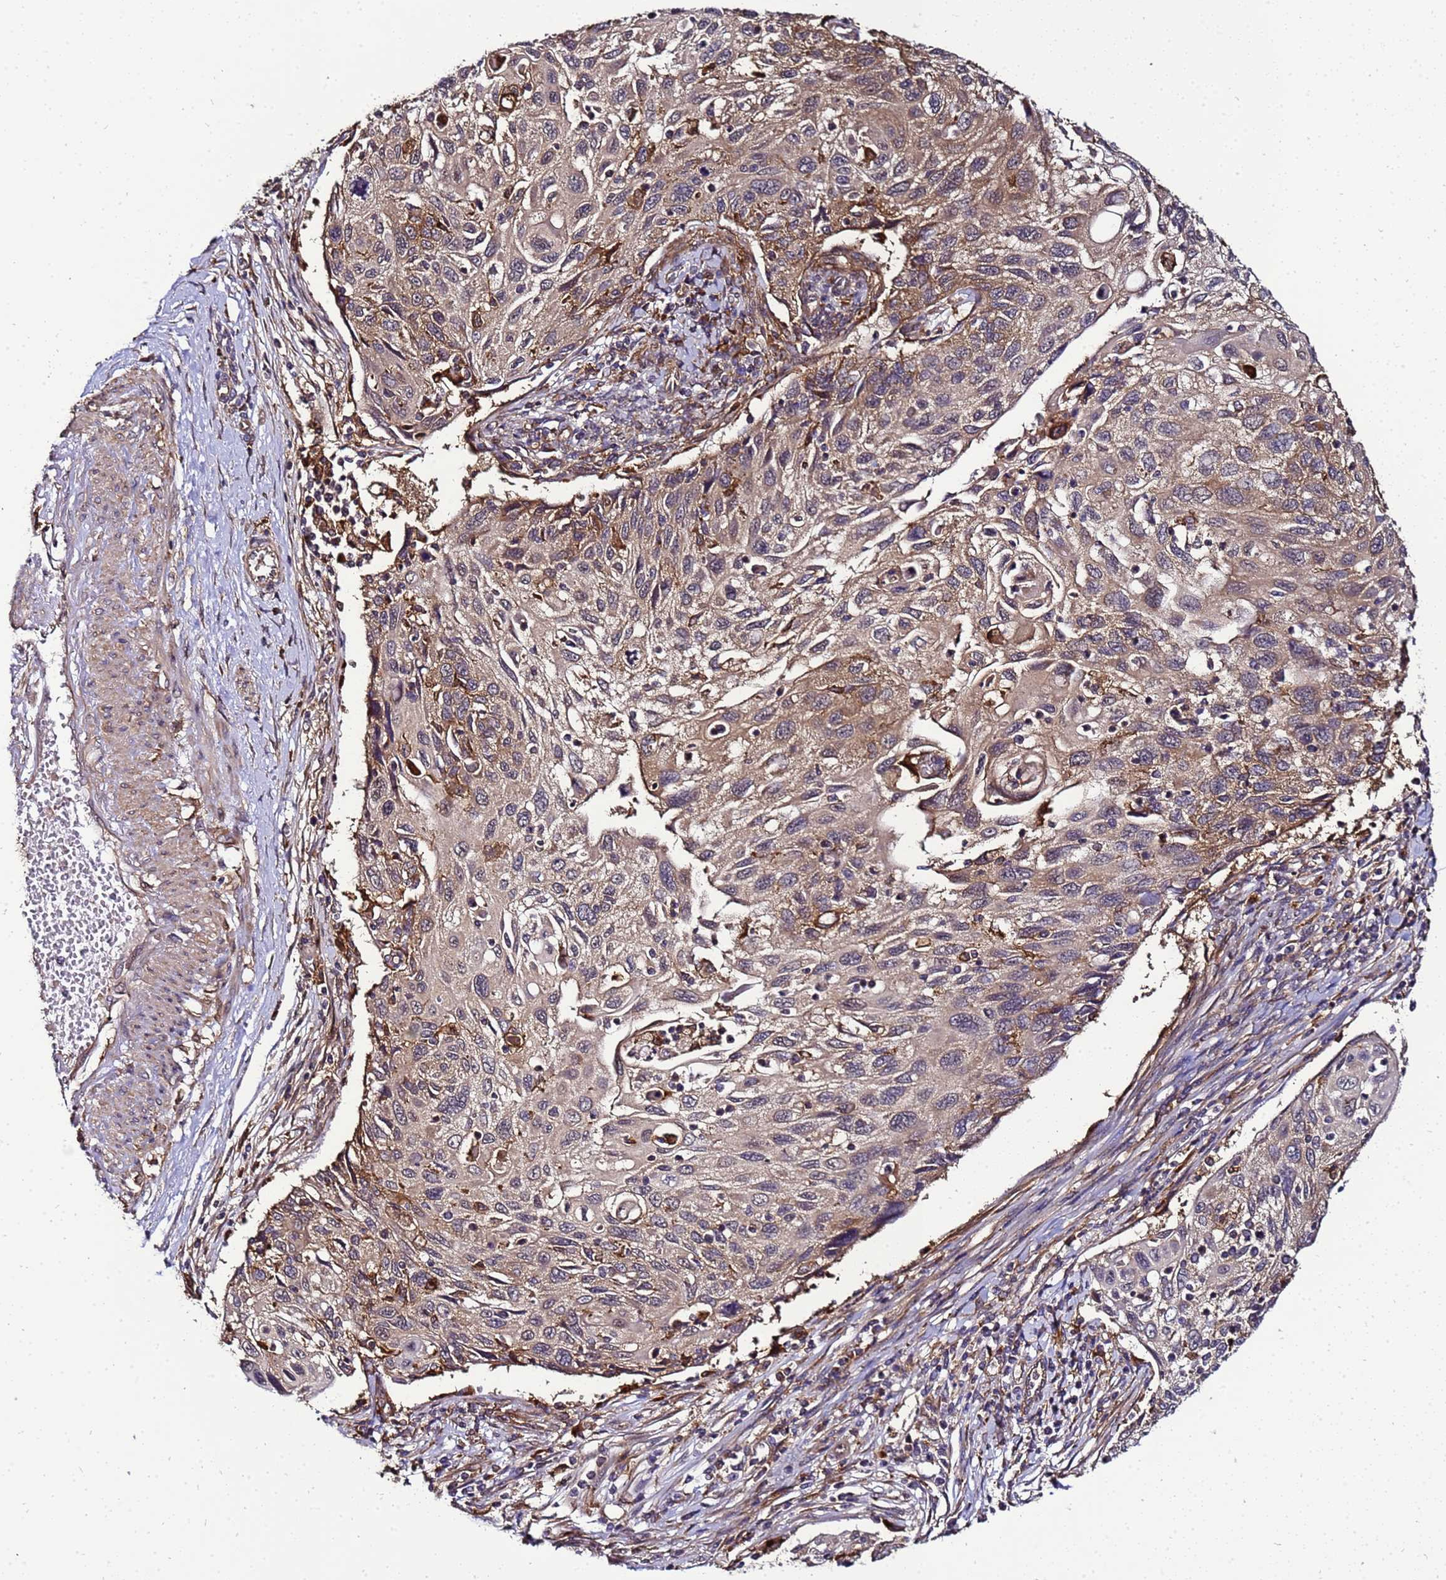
{"staining": {"intensity": "moderate", "quantity": "25%-75%", "location": "cytoplasmic/membranous"}, "tissue": "cervical cancer", "cell_type": "Tumor cells", "image_type": "cancer", "snomed": [{"axis": "morphology", "description": "Squamous cell carcinoma, NOS"}, {"axis": "topography", "description": "Cervix"}], "caption": "A micrograph of human cervical cancer (squamous cell carcinoma) stained for a protein demonstrates moderate cytoplasmic/membranous brown staining in tumor cells. Using DAB (3,3'-diaminobenzidine) (brown) and hematoxylin (blue) stains, captured at high magnification using brightfield microscopy.", "gene": "TRABD", "patient": {"sex": "female", "age": 70}}